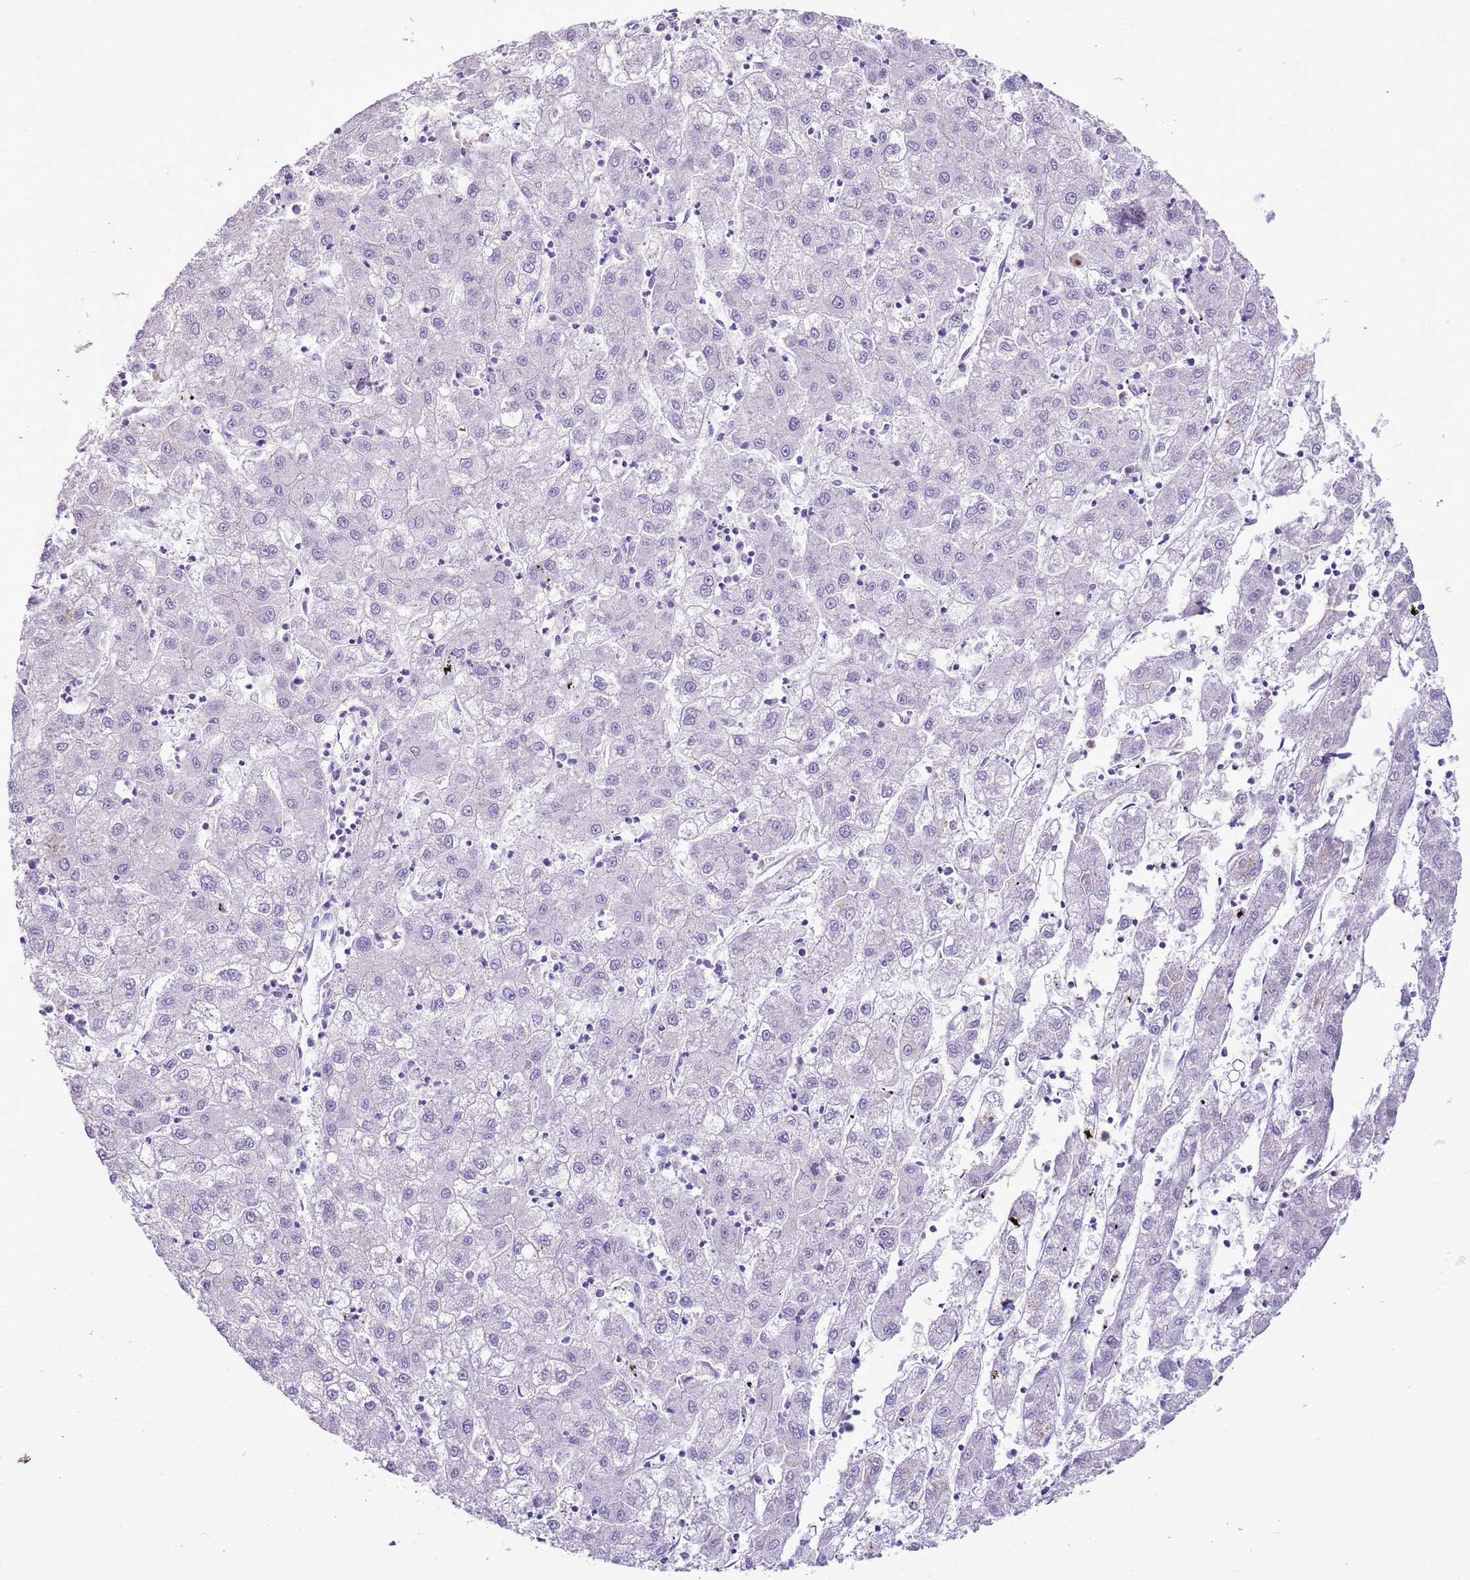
{"staining": {"intensity": "negative", "quantity": "none", "location": "none"}, "tissue": "liver cancer", "cell_type": "Tumor cells", "image_type": "cancer", "snomed": [{"axis": "morphology", "description": "Carcinoma, Hepatocellular, NOS"}, {"axis": "topography", "description": "Liver"}], "caption": "Protein analysis of liver cancer exhibits no significant expression in tumor cells.", "gene": "XPO7", "patient": {"sex": "male", "age": 72}}